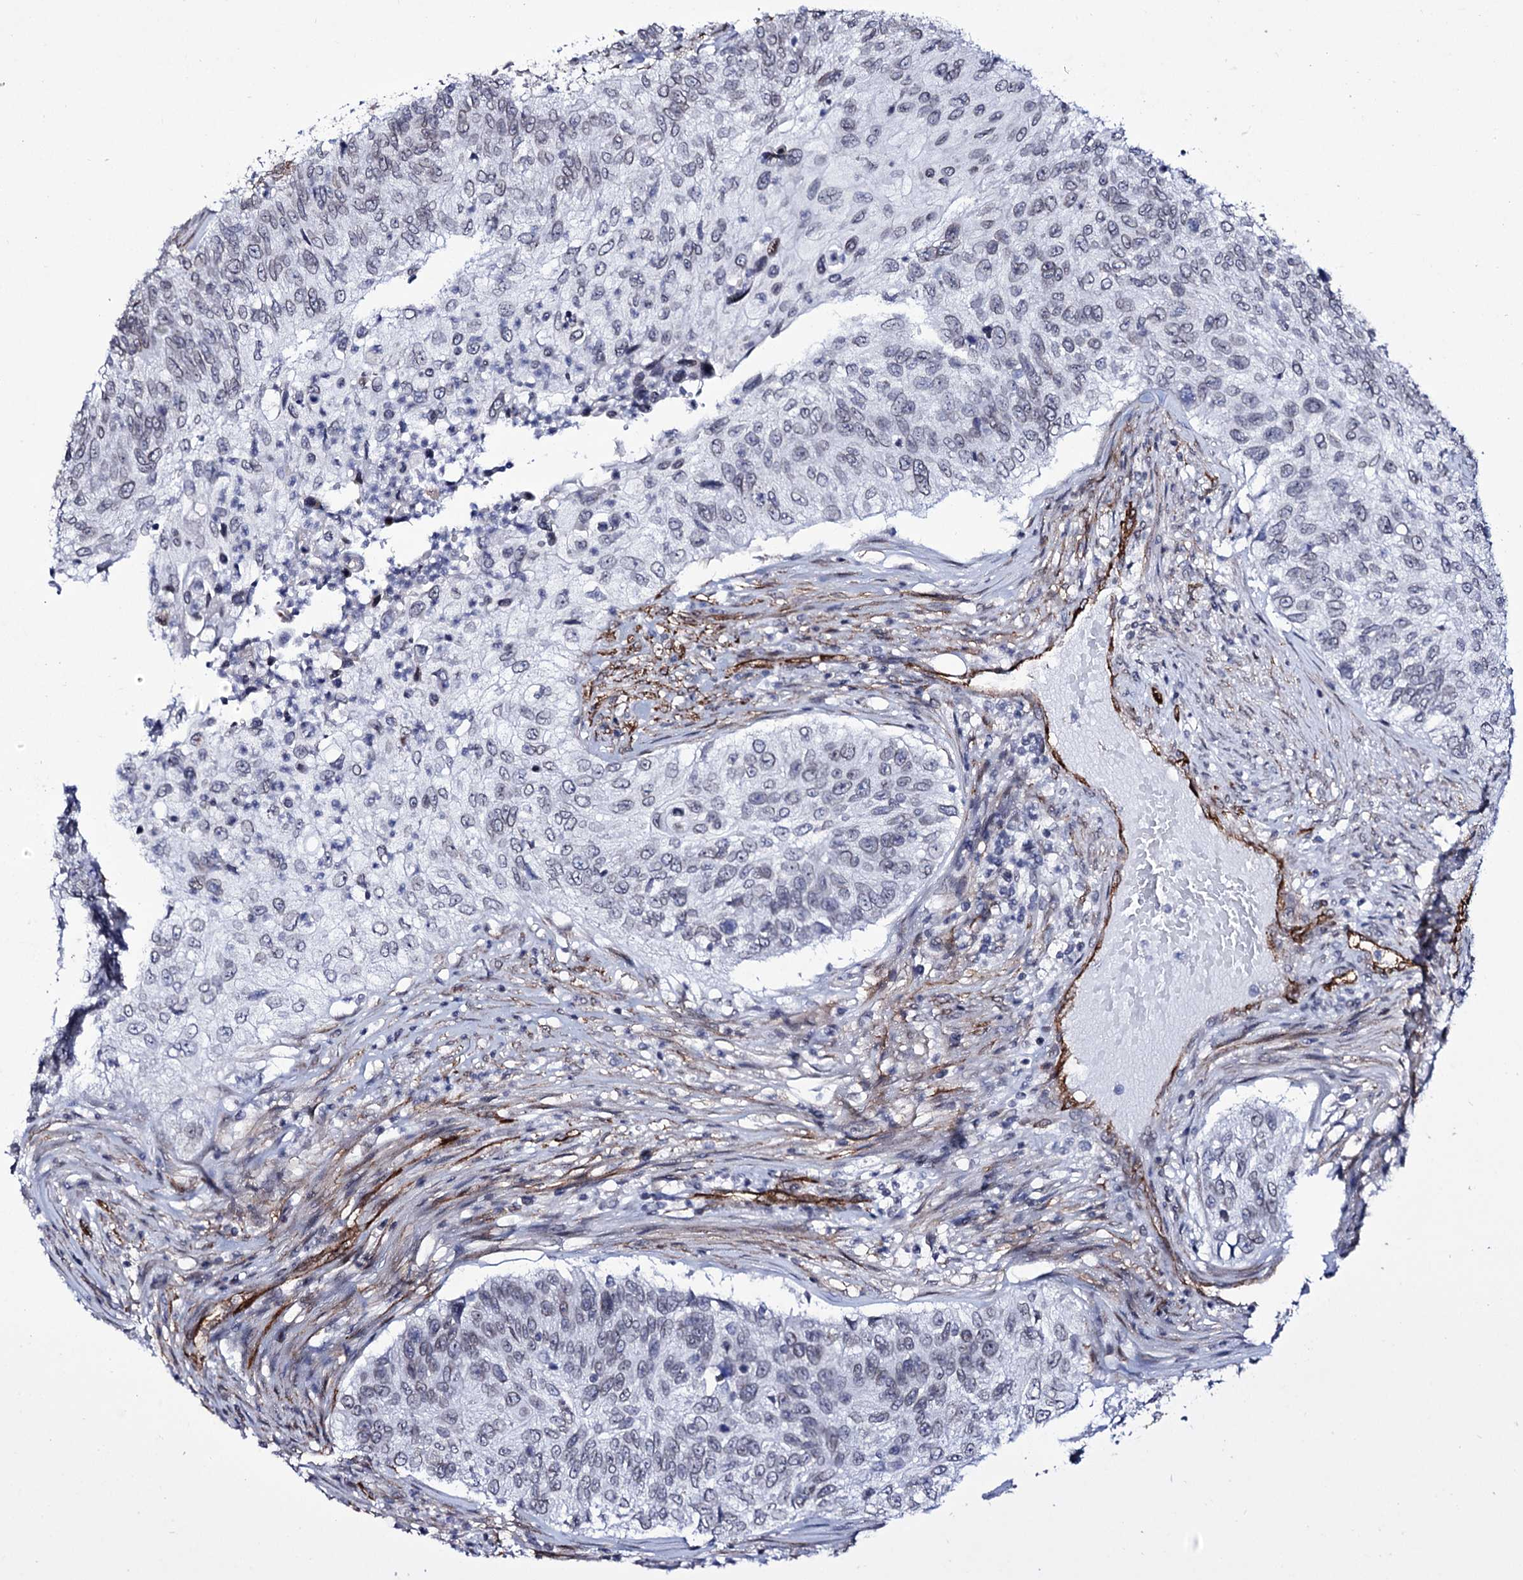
{"staining": {"intensity": "negative", "quantity": "none", "location": "none"}, "tissue": "urothelial cancer", "cell_type": "Tumor cells", "image_type": "cancer", "snomed": [{"axis": "morphology", "description": "Urothelial carcinoma, High grade"}, {"axis": "topography", "description": "Urinary bladder"}], "caption": "A high-resolution photomicrograph shows immunohistochemistry staining of urothelial carcinoma (high-grade), which reveals no significant expression in tumor cells.", "gene": "ZC3H12C", "patient": {"sex": "female", "age": 60}}